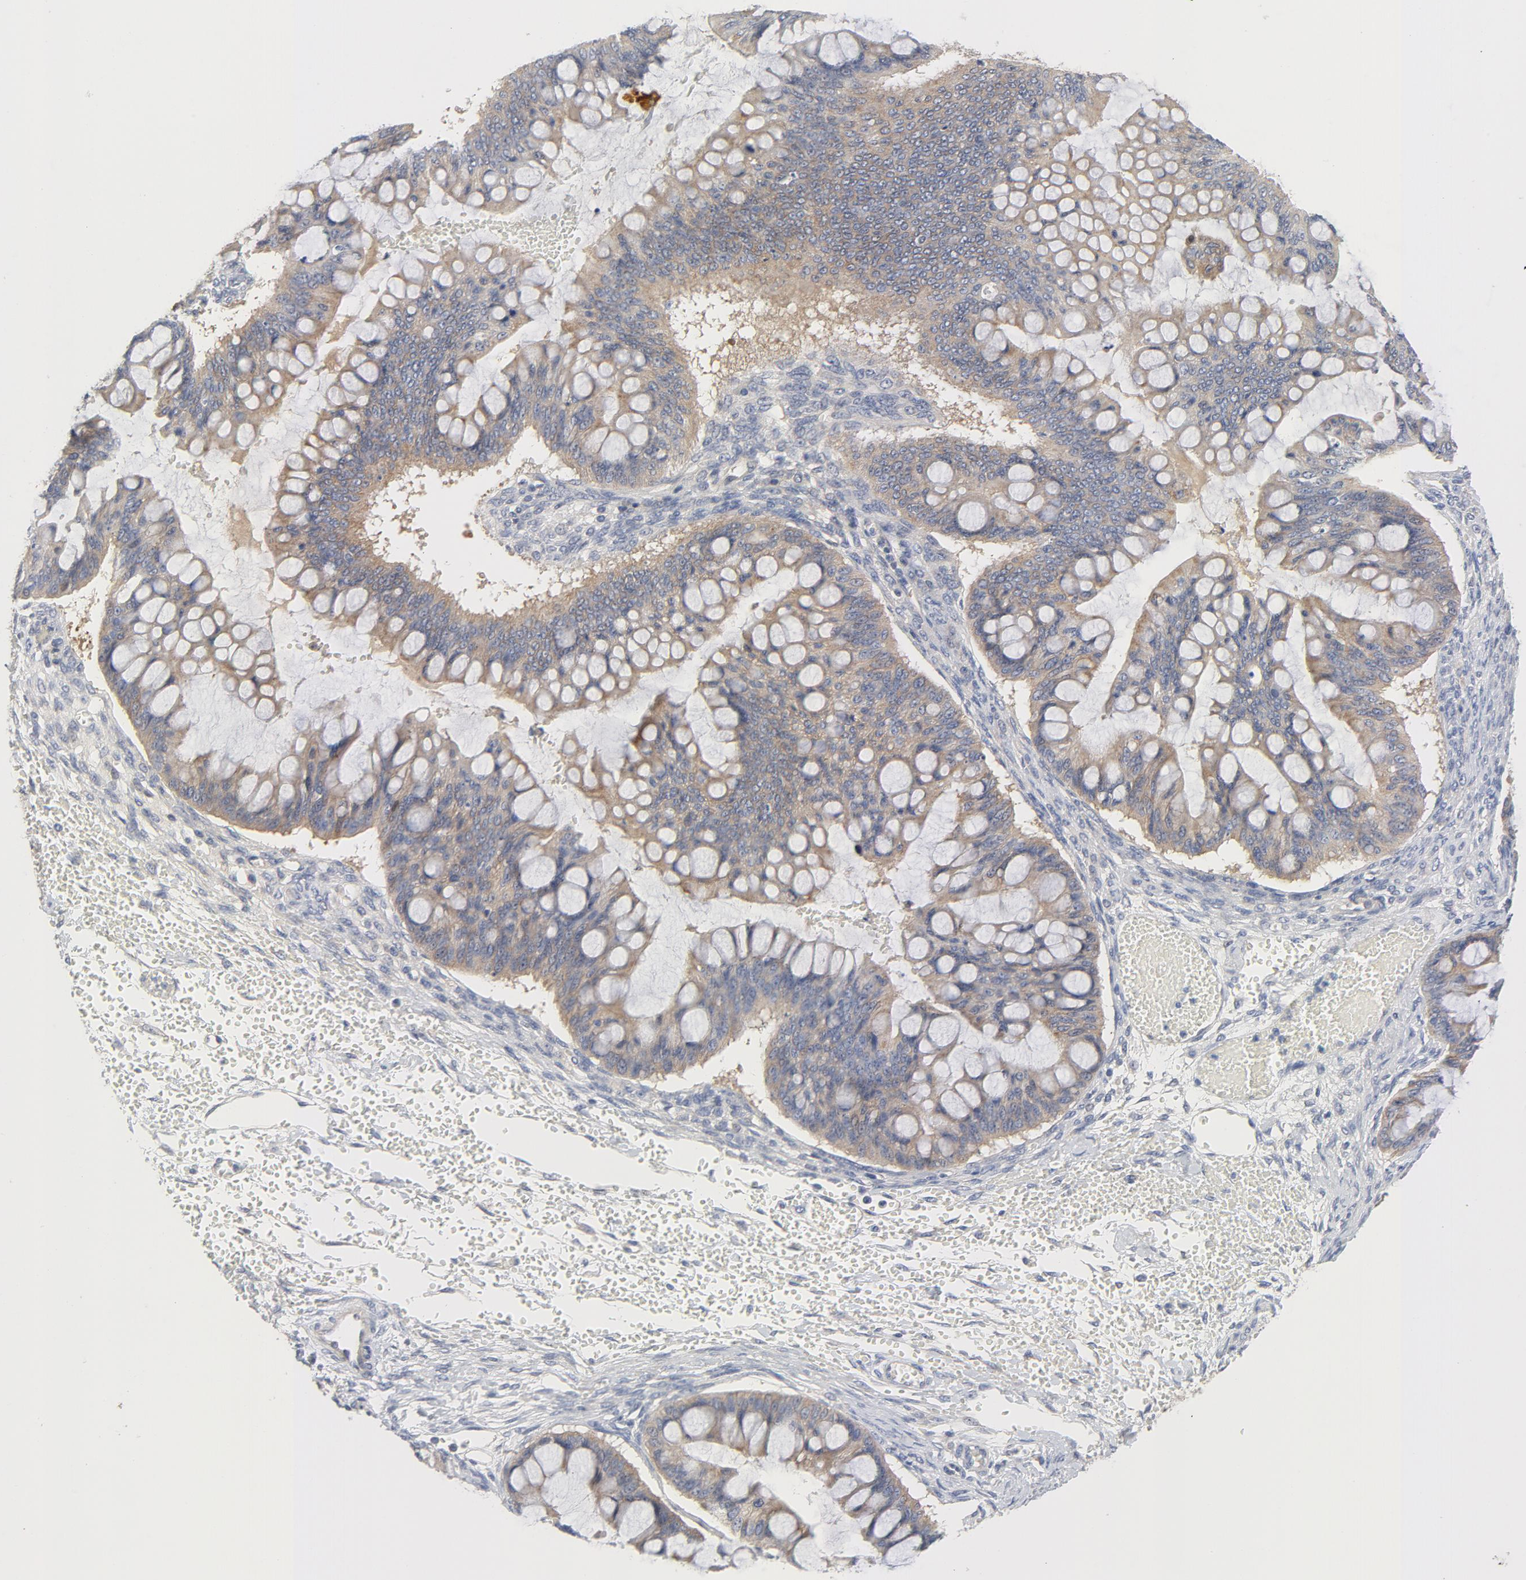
{"staining": {"intensity": "moderate", "quantity": ">75%", "location": "cytoplasmic/membranous"}, "tissue": "ovarian cancer", "cell_type": "Tumor cells", "image_type": "cancer", "snomed": [{"axis": "morphology", "description": "Cystadenocarcinoma, mucinous, NOS"}, {"axis": "topography", "description": "Ovary"}], "caption": "Ovarian cancer tissue shows moderate cytoplasmic/membranous expression in about >75% of tumor cells", "gene": "BAD", "patient": {"sex": "female", "age": 73}}